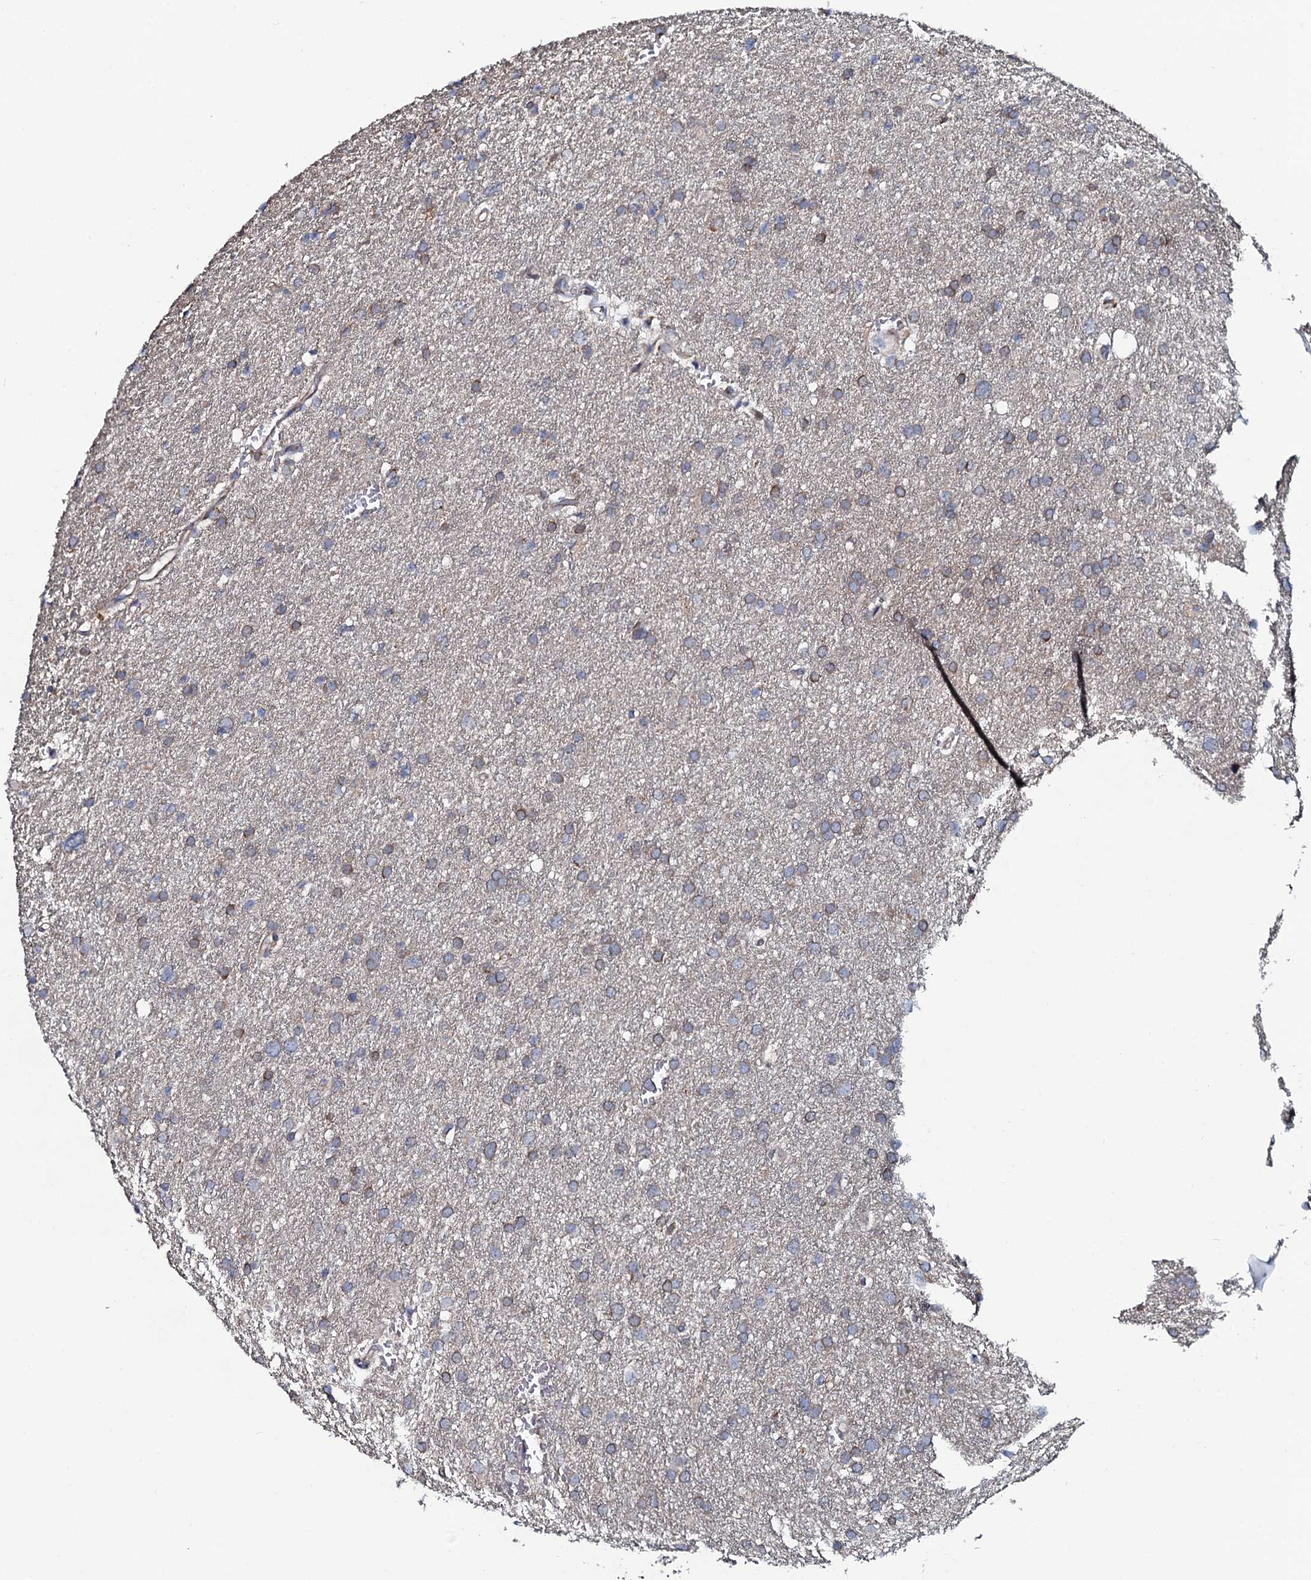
{"staining": {"intensity": "weak", "quantity": "25%-75%", "location": "cytoplasmic/membranous"}, "tissue": "glioma", "cell_type": "Tumor cells", "image_type": "cancer", "snomed": [{"axis": "morphology", "description": "Glioma, malignant, High grade"}, {"axis": "topography", "description": "Cerebral cortex"}], "caption": "A brown stain highlights weak cytoplasmic/membranous positivity of a protein in human glioma tumor cells.", "gene": "KCTD4", "patient": {"sex": "female", "age": 36}}